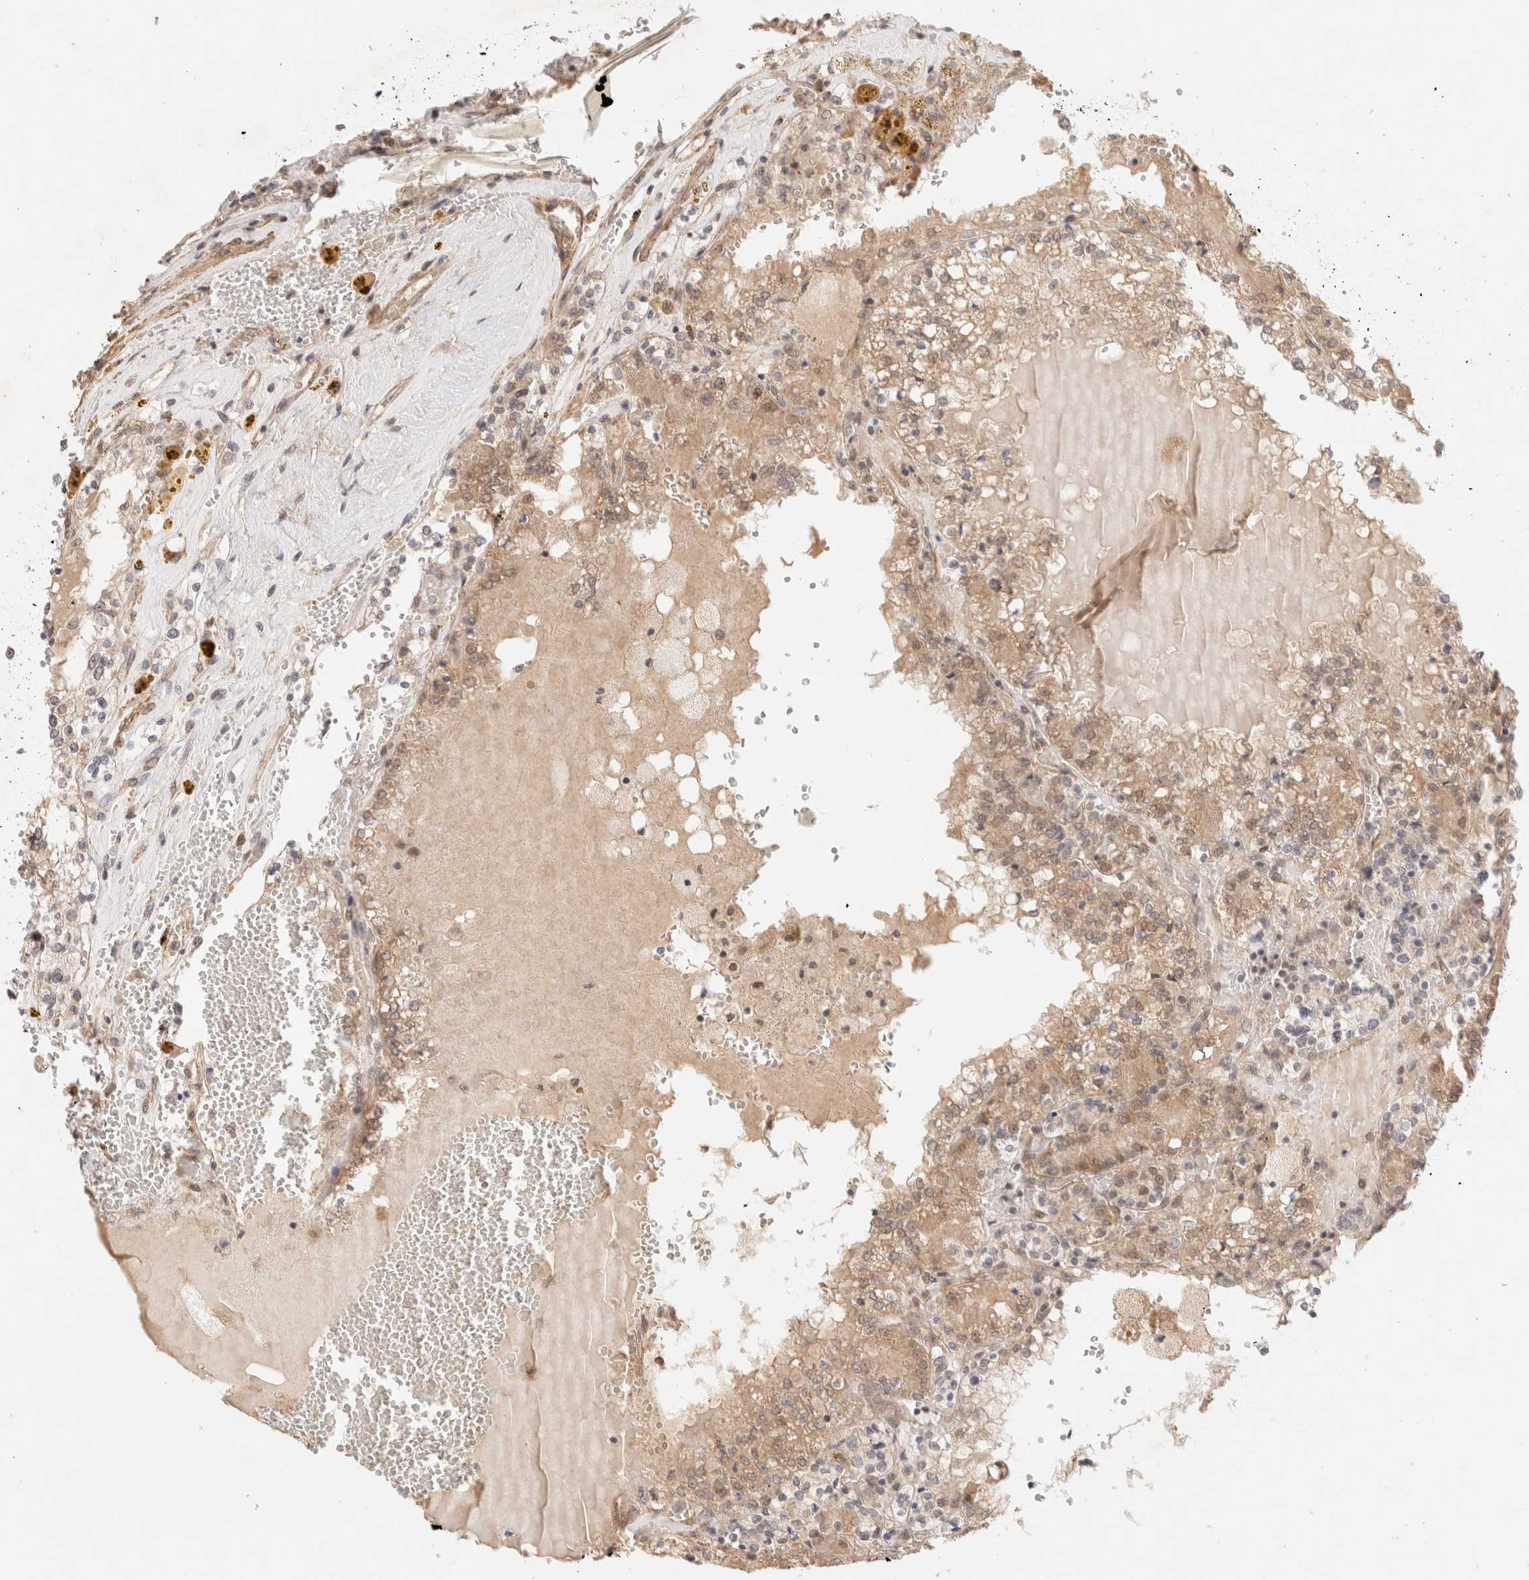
{"staining": {"intensity": "weak", "quantity": ">75%", "location": "cytoplasmic/membranous,nuclear"}, "tissue": "renal cancer", "cell_type": "Tumor cells", "image_type": "cancer", "snomed": [{"axis": "morphology", "description": "Adenocarcinoma, NOS"}, {"axis": "topography", "description": "Kidney"}], "caption": "The image displays immunohistochemical staining of adenocarcinoma (renal). There is weak cytoplasmic/membranous and nuclear positivity is identified in approximately >75% of tumor cells. (brown staining indicates protein expression, while blue staining denotes nuclei).", "gene": "BRPF3", "patient": {"sex": "female", "age": 56}}